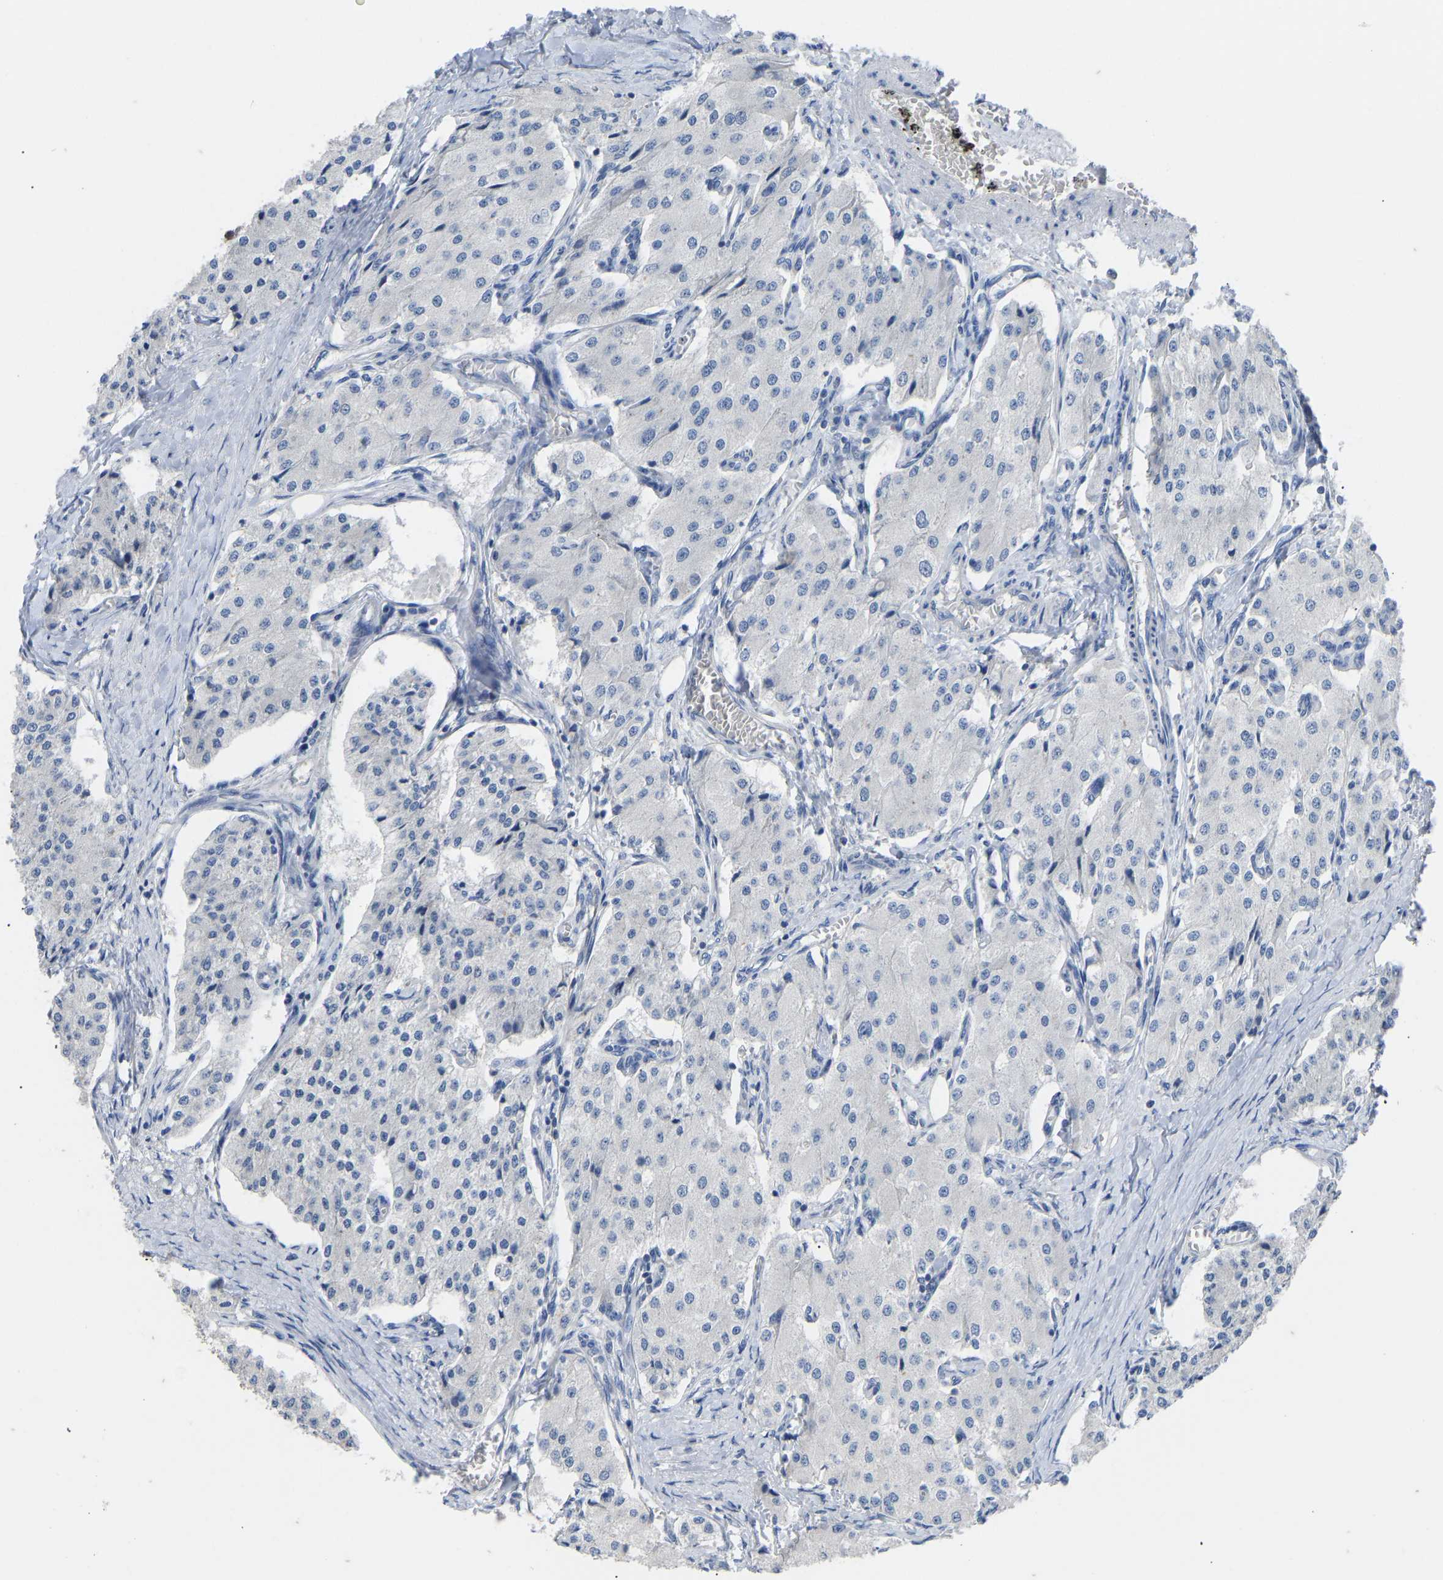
{"staining": {"intensity": "negative", "quantity": "none", "location": "none"}, "tissue": "carcinoid", "cell_type": "Tumor cells", "image_type": "cancer", "snomed": [{"axis": "morphology", "description": "Carcinoid, malignant, NOS"}, {"axis": "topography", "description": "Colon"}], "caption": "Tumor cells are negative for brown protein staining in carcinoid. The staining is performed using DAB brown chromogen with nuclei counter-stained in using hematoxylin.", "gene": "OLIG2", "patient": {"sex": "female", "age": 52}}